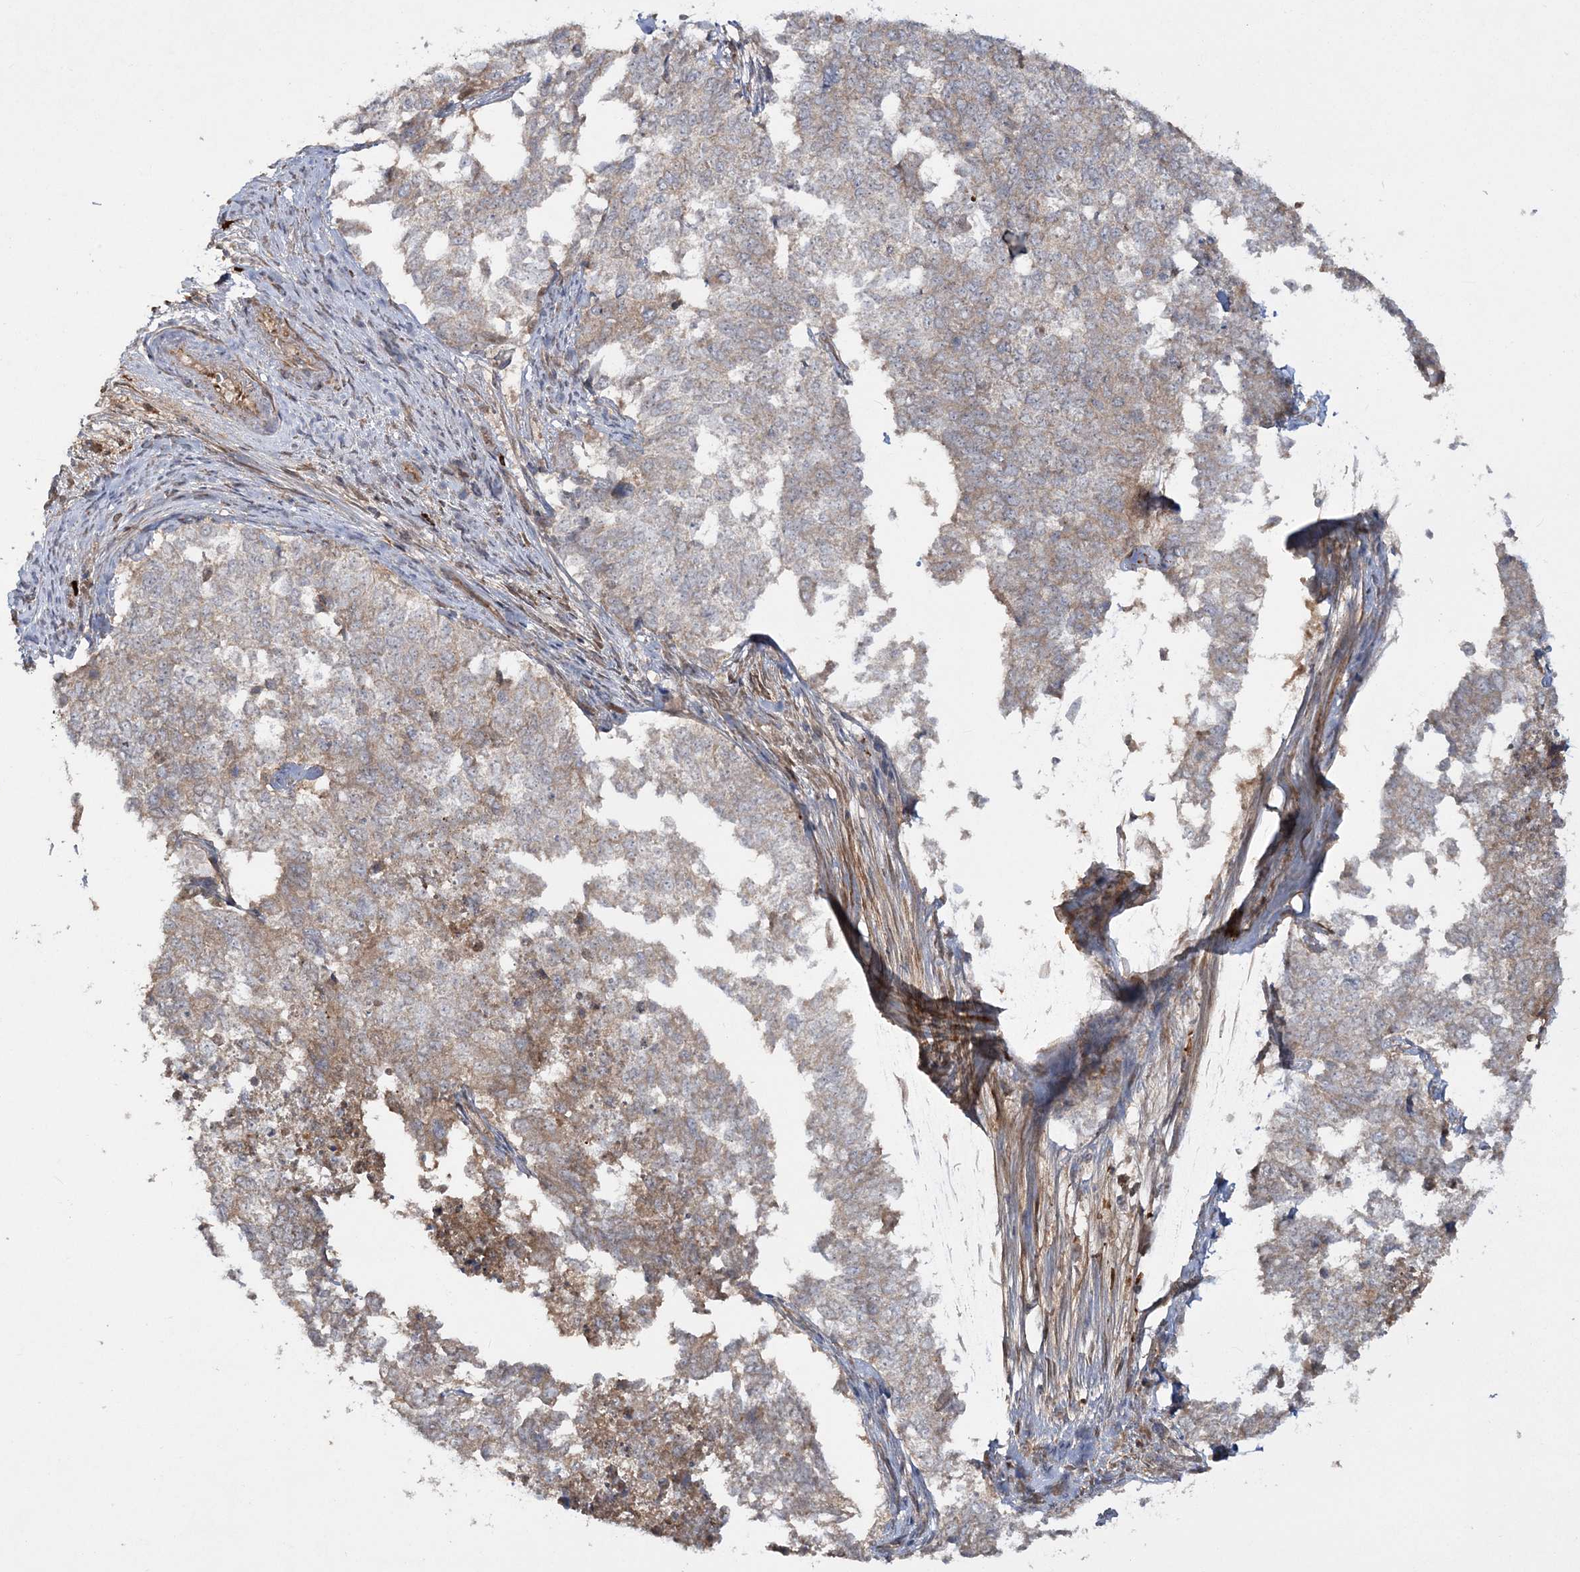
{"staining": {"intensity": "weak", "quantity": "25%-75%", "location": "cytoplasmic/membranous"}, "tissue": "cervical cancer", "cell_type": "Tumor cells", "image_type": "cancer", "snomed": [{"axis": "morphology", "description": "Squamous cell carcinoma, NOS"}, {"axis": "topography", "description": "Cervix"}], "caption": "High-power microscopy captured an immunohistochemistry (IHC) image of cervical squamous cell carcinoma, revealing weak cytoplasmic/membranous staining in approximately 25%-75% of tumor cells.", "gene": "MOCS2", "patient": {"sex": "female", "age": 63}}